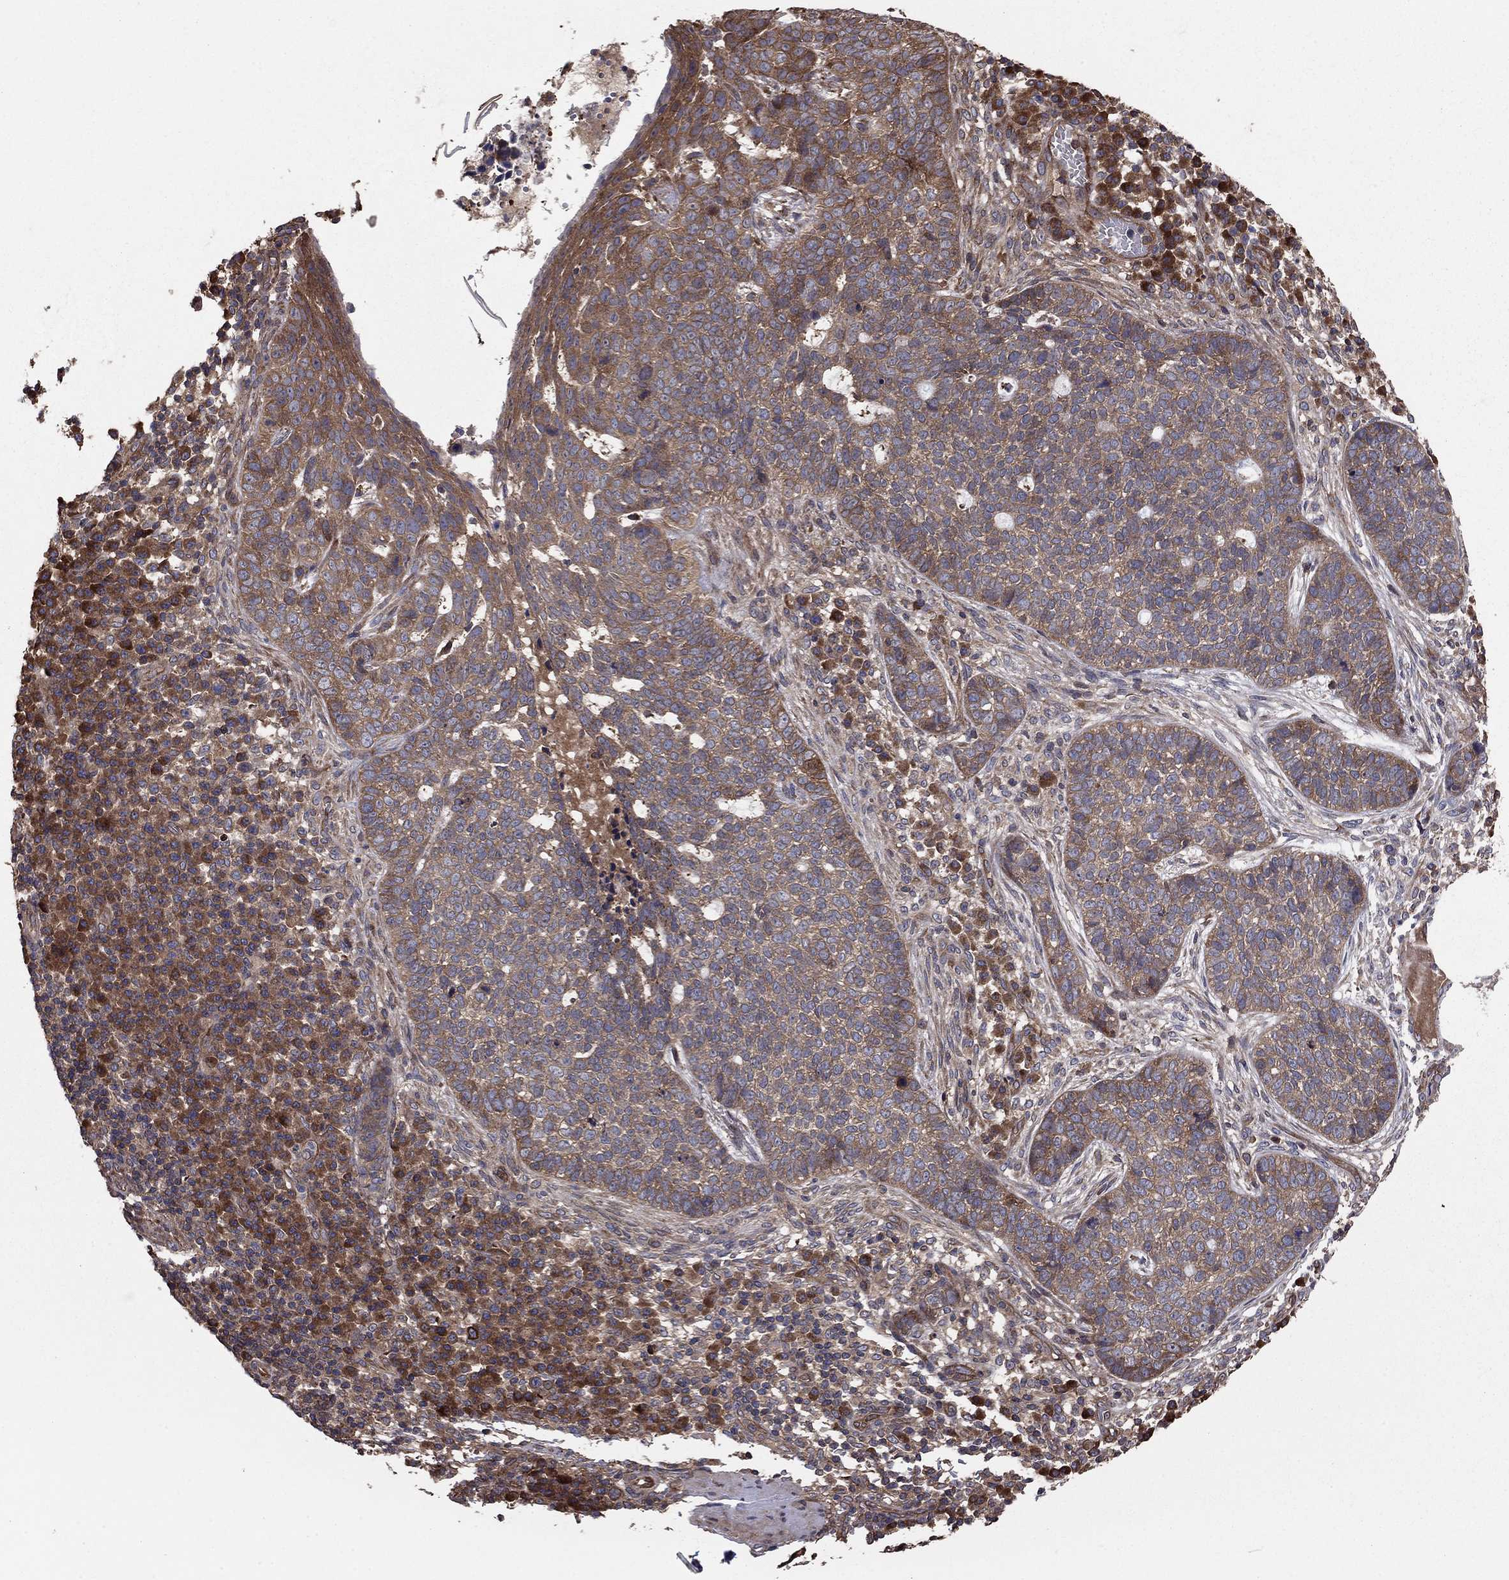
{"staining": {"intensity": "weak", "quantity": ">75%", "location": "cytoplasmic/membranous"}, "tissue": "skin cancer", "cell_type": "Tumor cells", "image_type": "cancer", "snomed": [{"axis": "morphology", "description": "Basal cell carcinoma"}, {"axis": "topography", "description": "Skin"}], "caption": "There is low levels of weak cytoplasmic/membranous positivity in tumor cells of skin cancer, as demonstrated by immunohistochemical staining (brown color).", "gene": "BABAM2", "patient": {"sex": "female", "age": 69}}